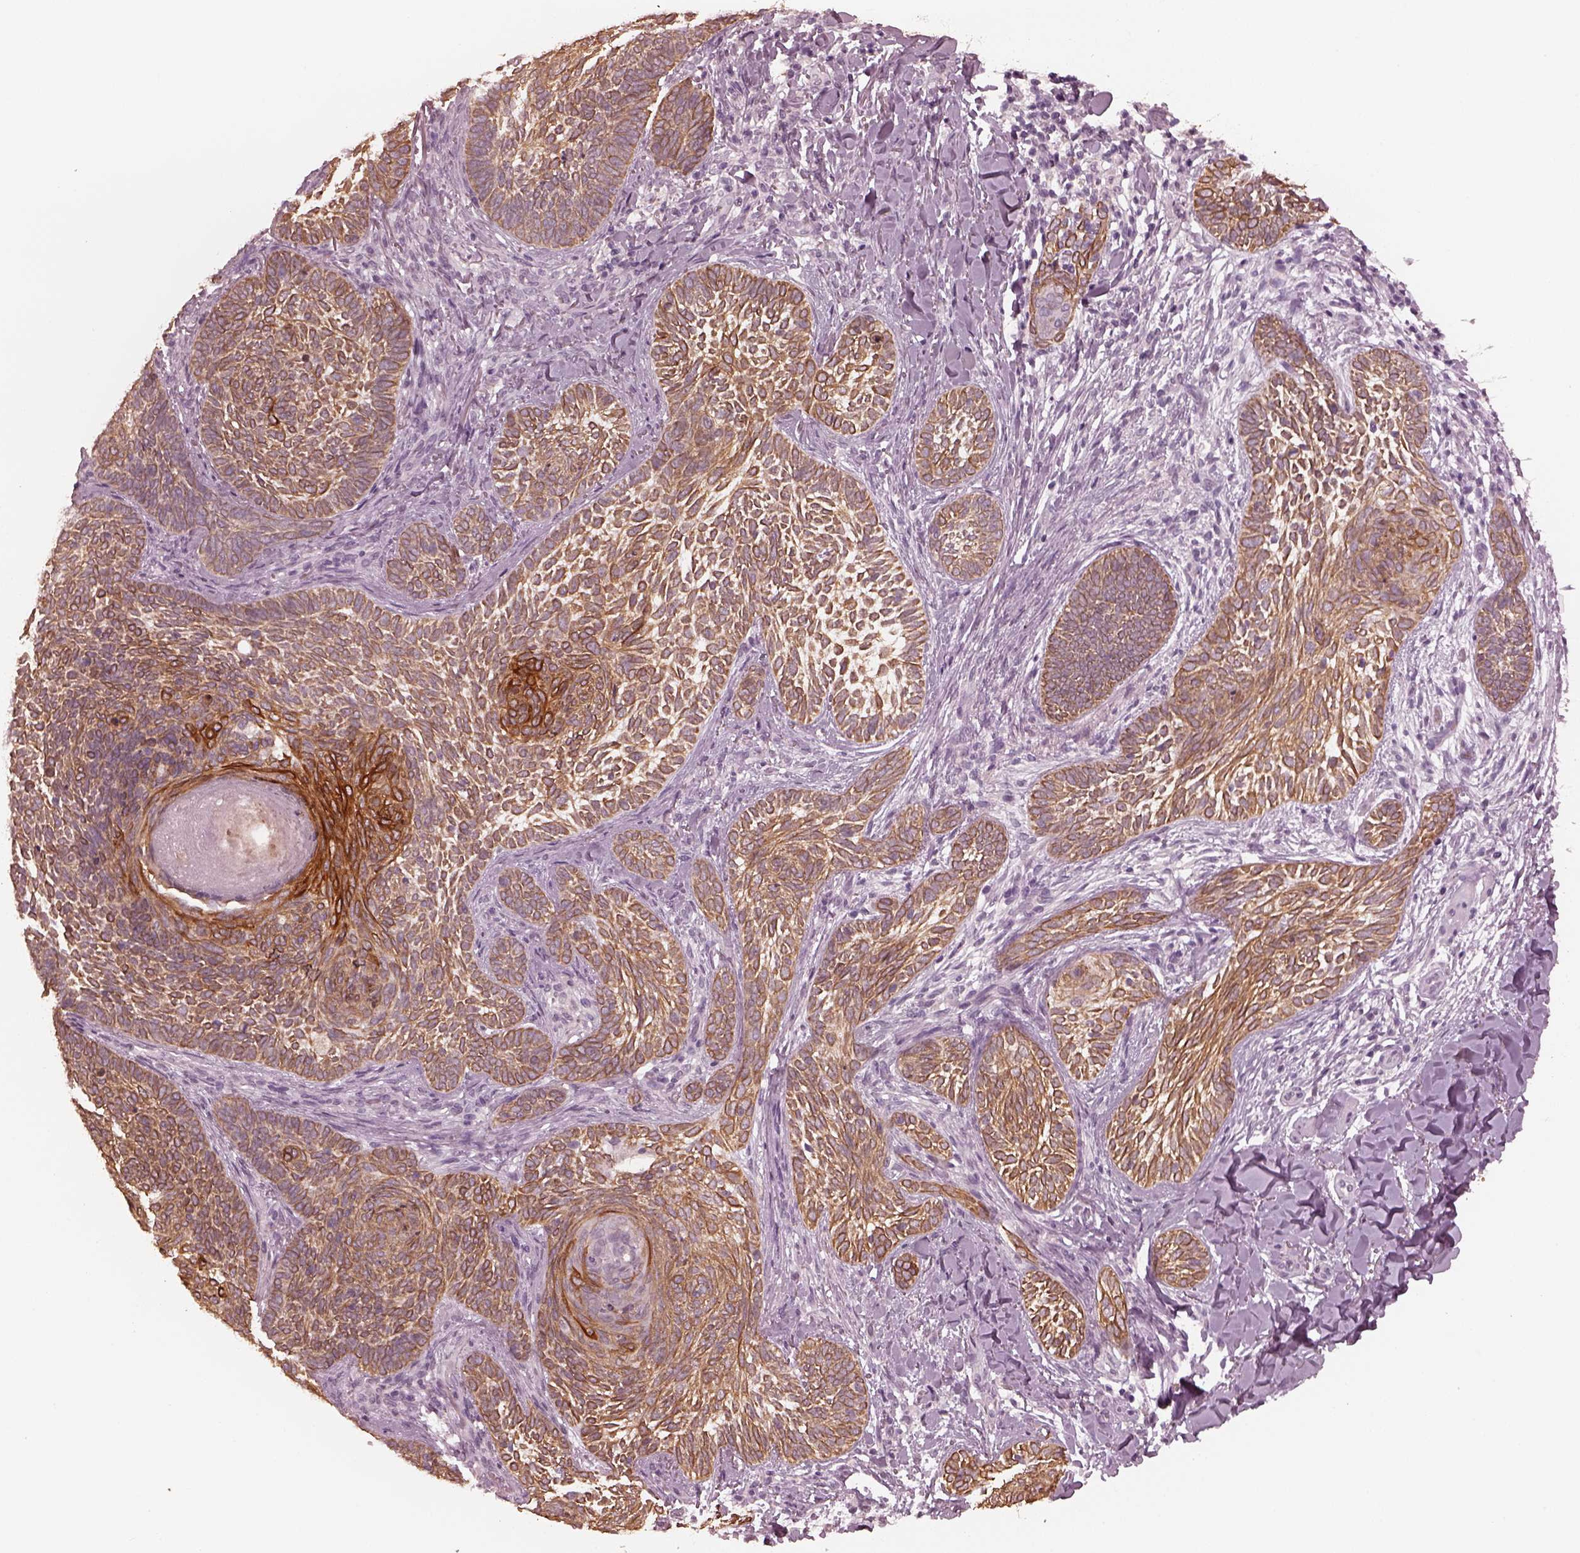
{"staining": {"intensity": "strong", "quantity": ">75%", "location": "cytoplasmic/membranous"}, "tissue": "skin cancer", "cell_type": "Tumor cells", "image_type": "cancer", "snomed": [{"axis": "morphology", "description": "Normal tissue, NOS"}, {"axis": "morphology", "description": "Basal cell carcinoma"}, {"axis": "topography", "description": "Skin"}], "caption": "IHC histopathology image of neoplastic tissue: basal cell carcinoma (skin) stained using immunohistochemistry exhibits high levels of strong protein expression localized specifically in the cytoplasmic/membranous of tumor cells, appearing as a cytoplasmic/membranous brown color.", "gene": "KRT79", "patient": {"sex": "male", "age": 46}}